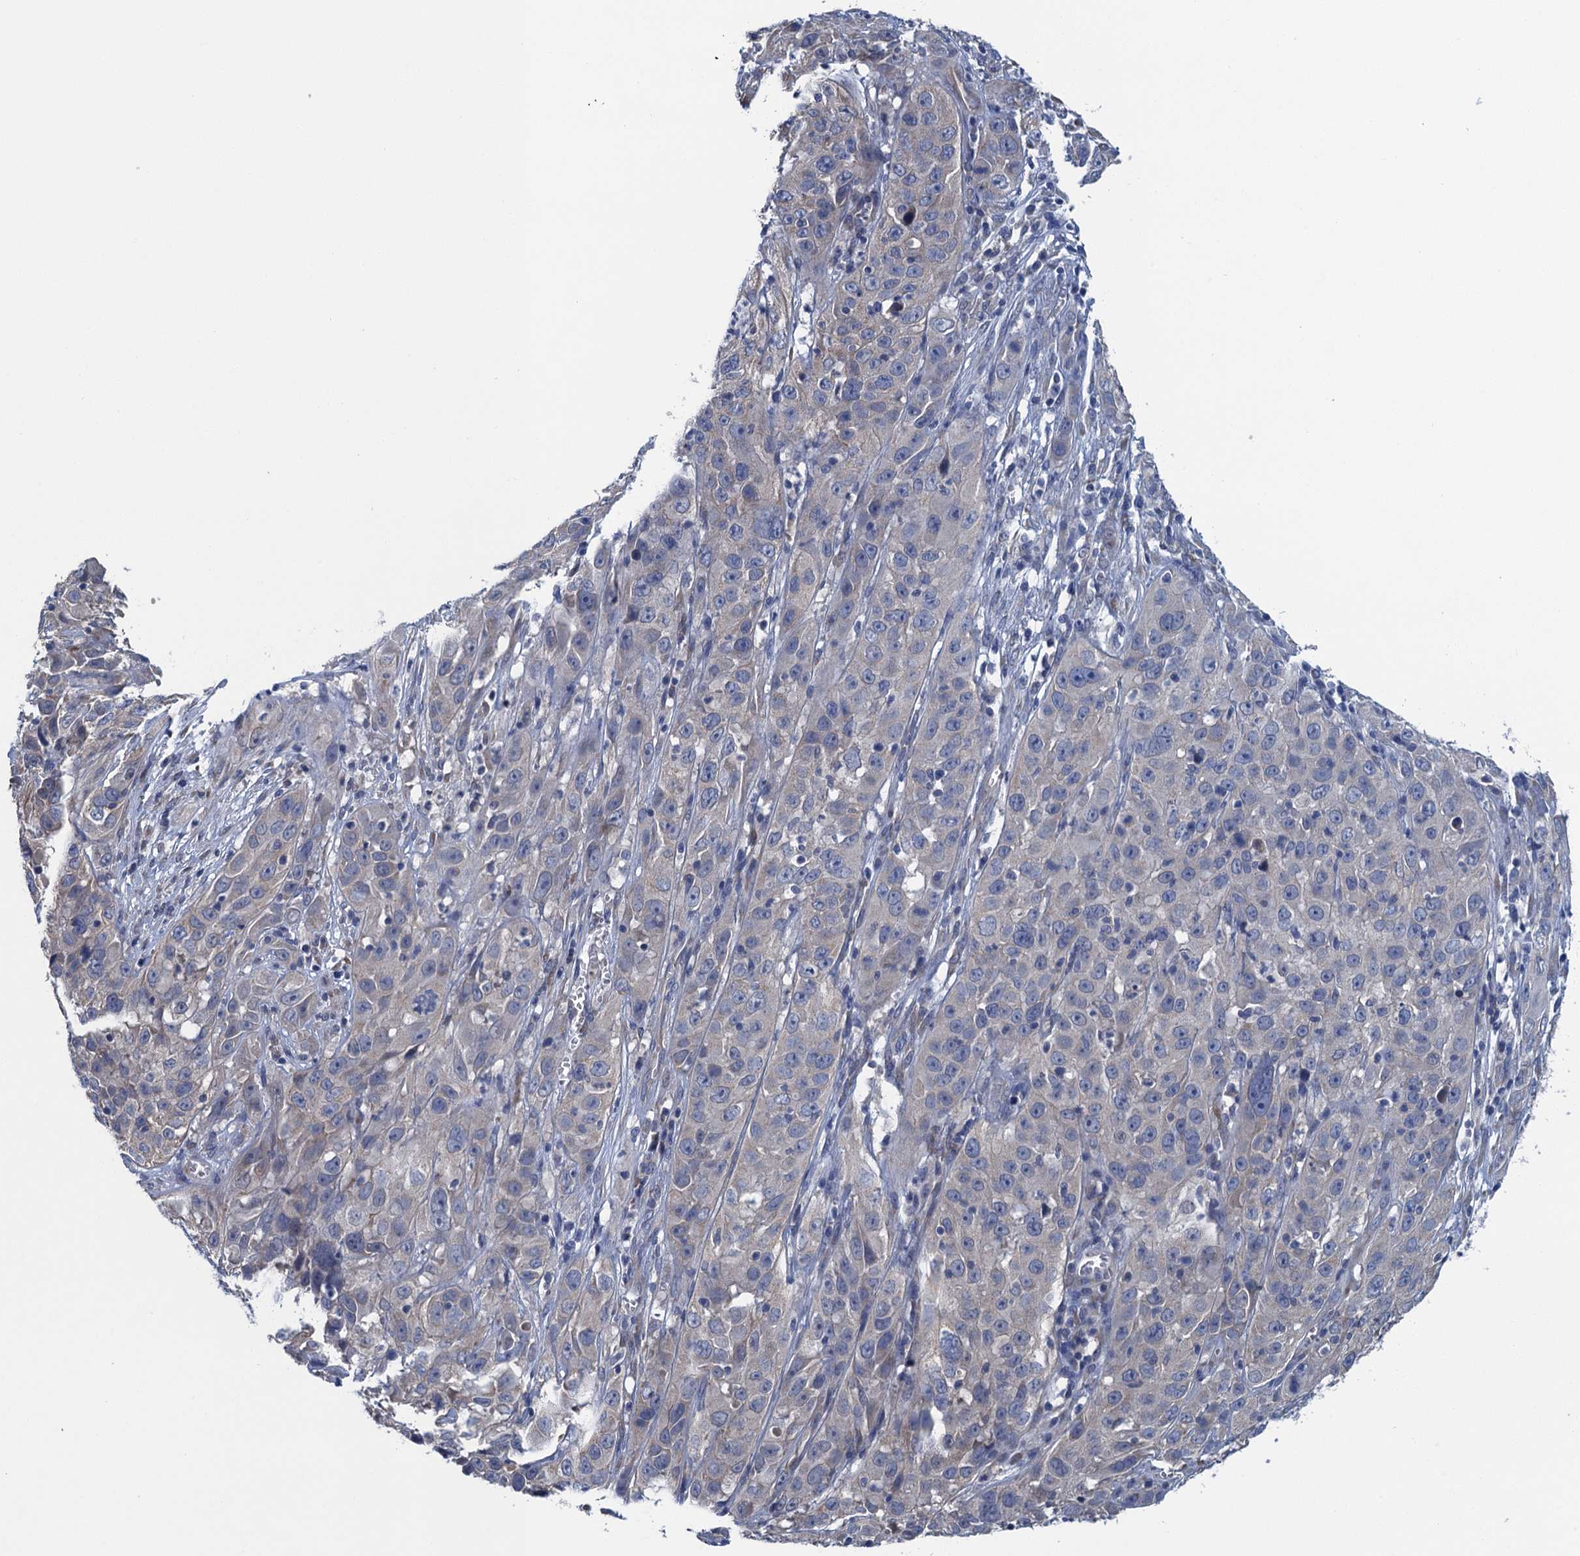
{"staining": {"intensity": "negative", "quantity": "none", "location": "none"}, "tissue": "cervical cancer", "cell_type": "Tumor cells", "image_type": "cancer", "snomed": [{"axis": "morphology", "description": "Squamous cell carcinoma, NOS"}, {"axis": "topography", "description": "Cervix"}], "caption": "This is an immunohistochemistry histopathology image of human cervical cancer. There is no expression in tumor cells.", "gene": "CTU2", "patient": {"sex": "female", "age": 32}}